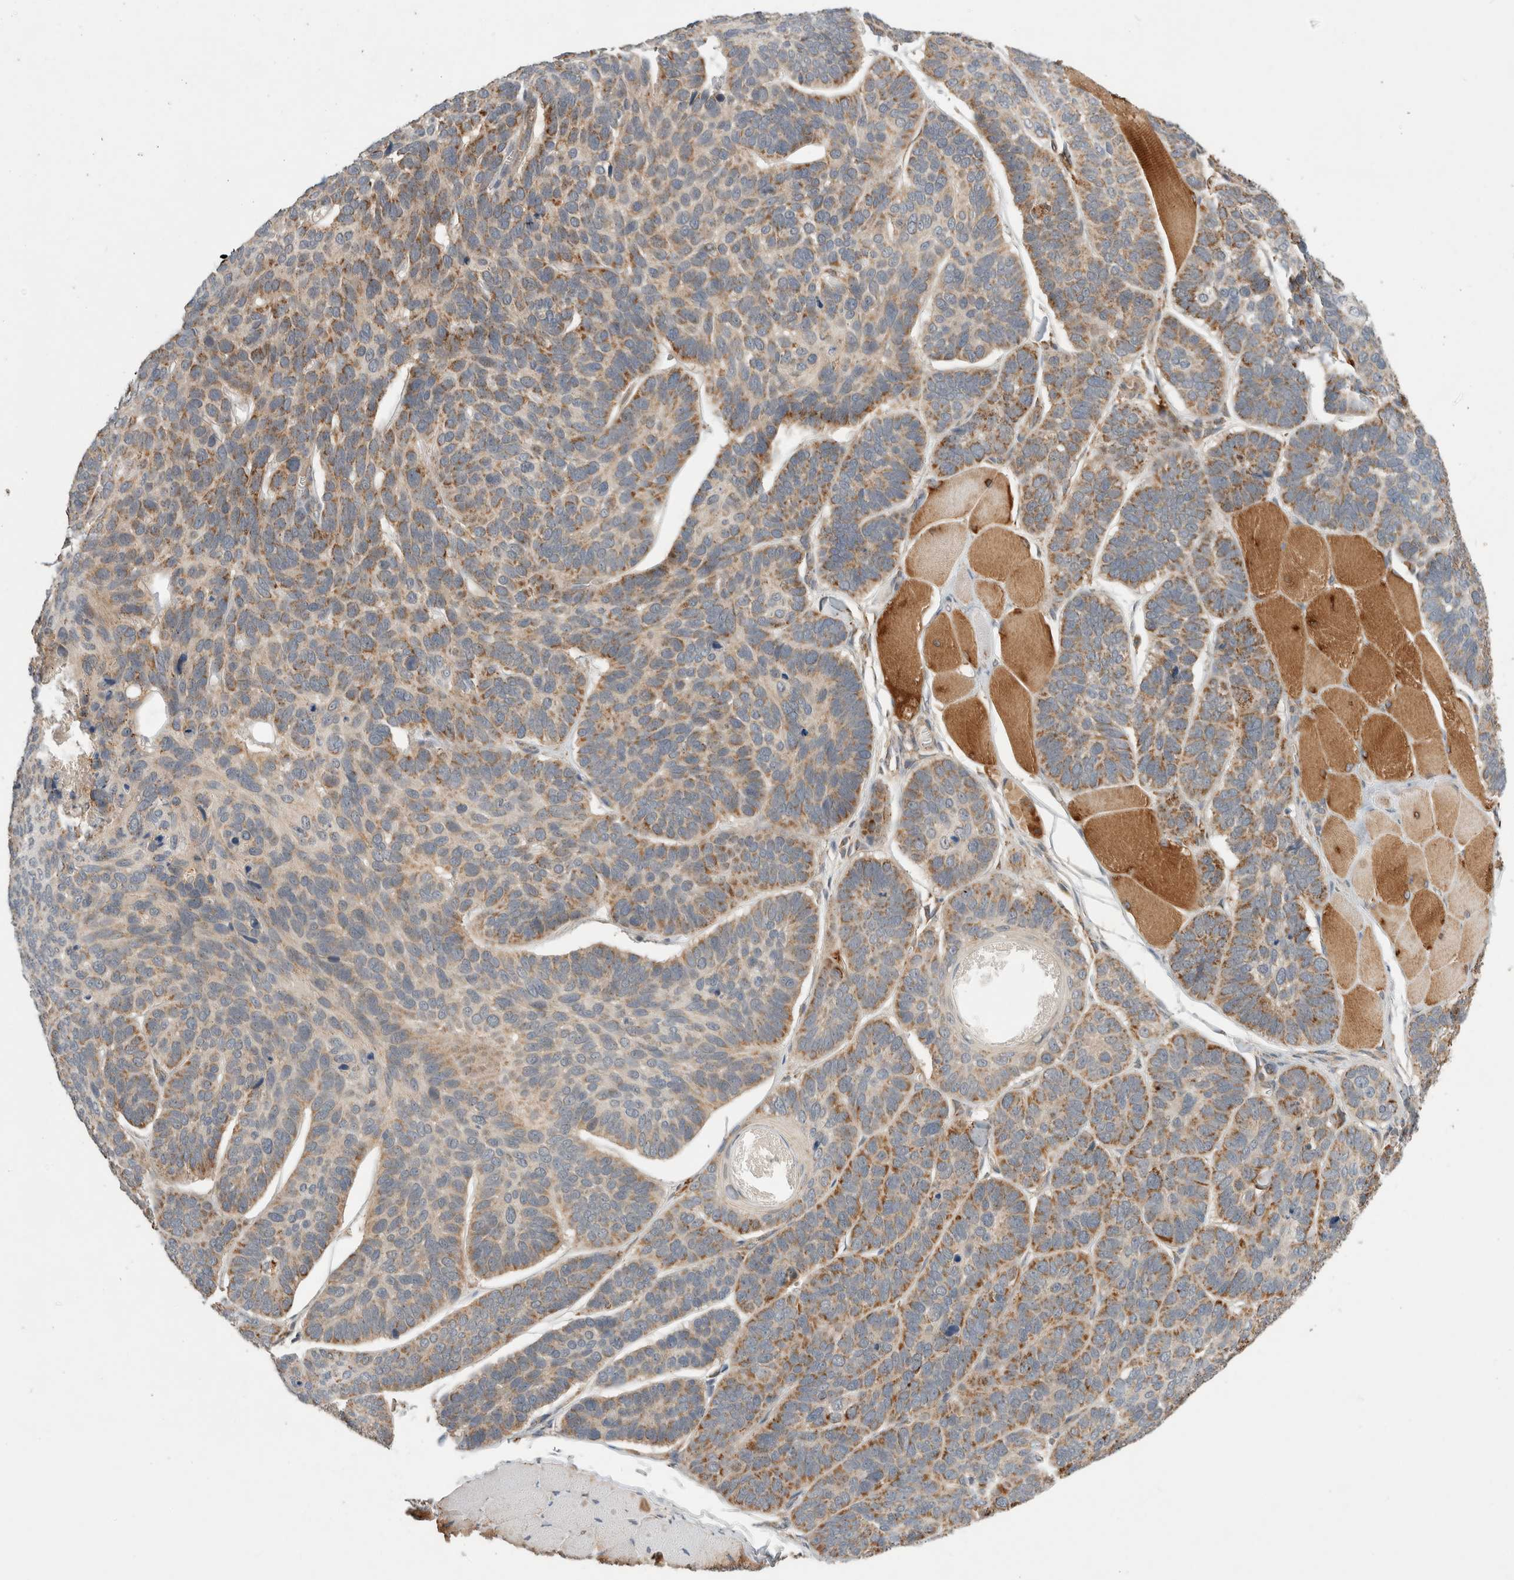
{"staining": {"intensity": "moderate", "quantity": "25%-75%", "location": "cytoplasmic/membranous"}, "tissue": "skin cancer", "cell_type": "Tumor cells", "image_type": "cancer", "snomed": [{"axis": "morphology", "description": "Basal cell carcinoma"}, {"axis": "topography", "description": "Skin"}], "caption": "Immunohistochemical staining of skin cancer shows moderate cytoplasmic/membranous protein positivity in approximately 25%-75% of tumor cells.", "gene": "AMPD1", "patient": {"sex": "male", "age": 62}}